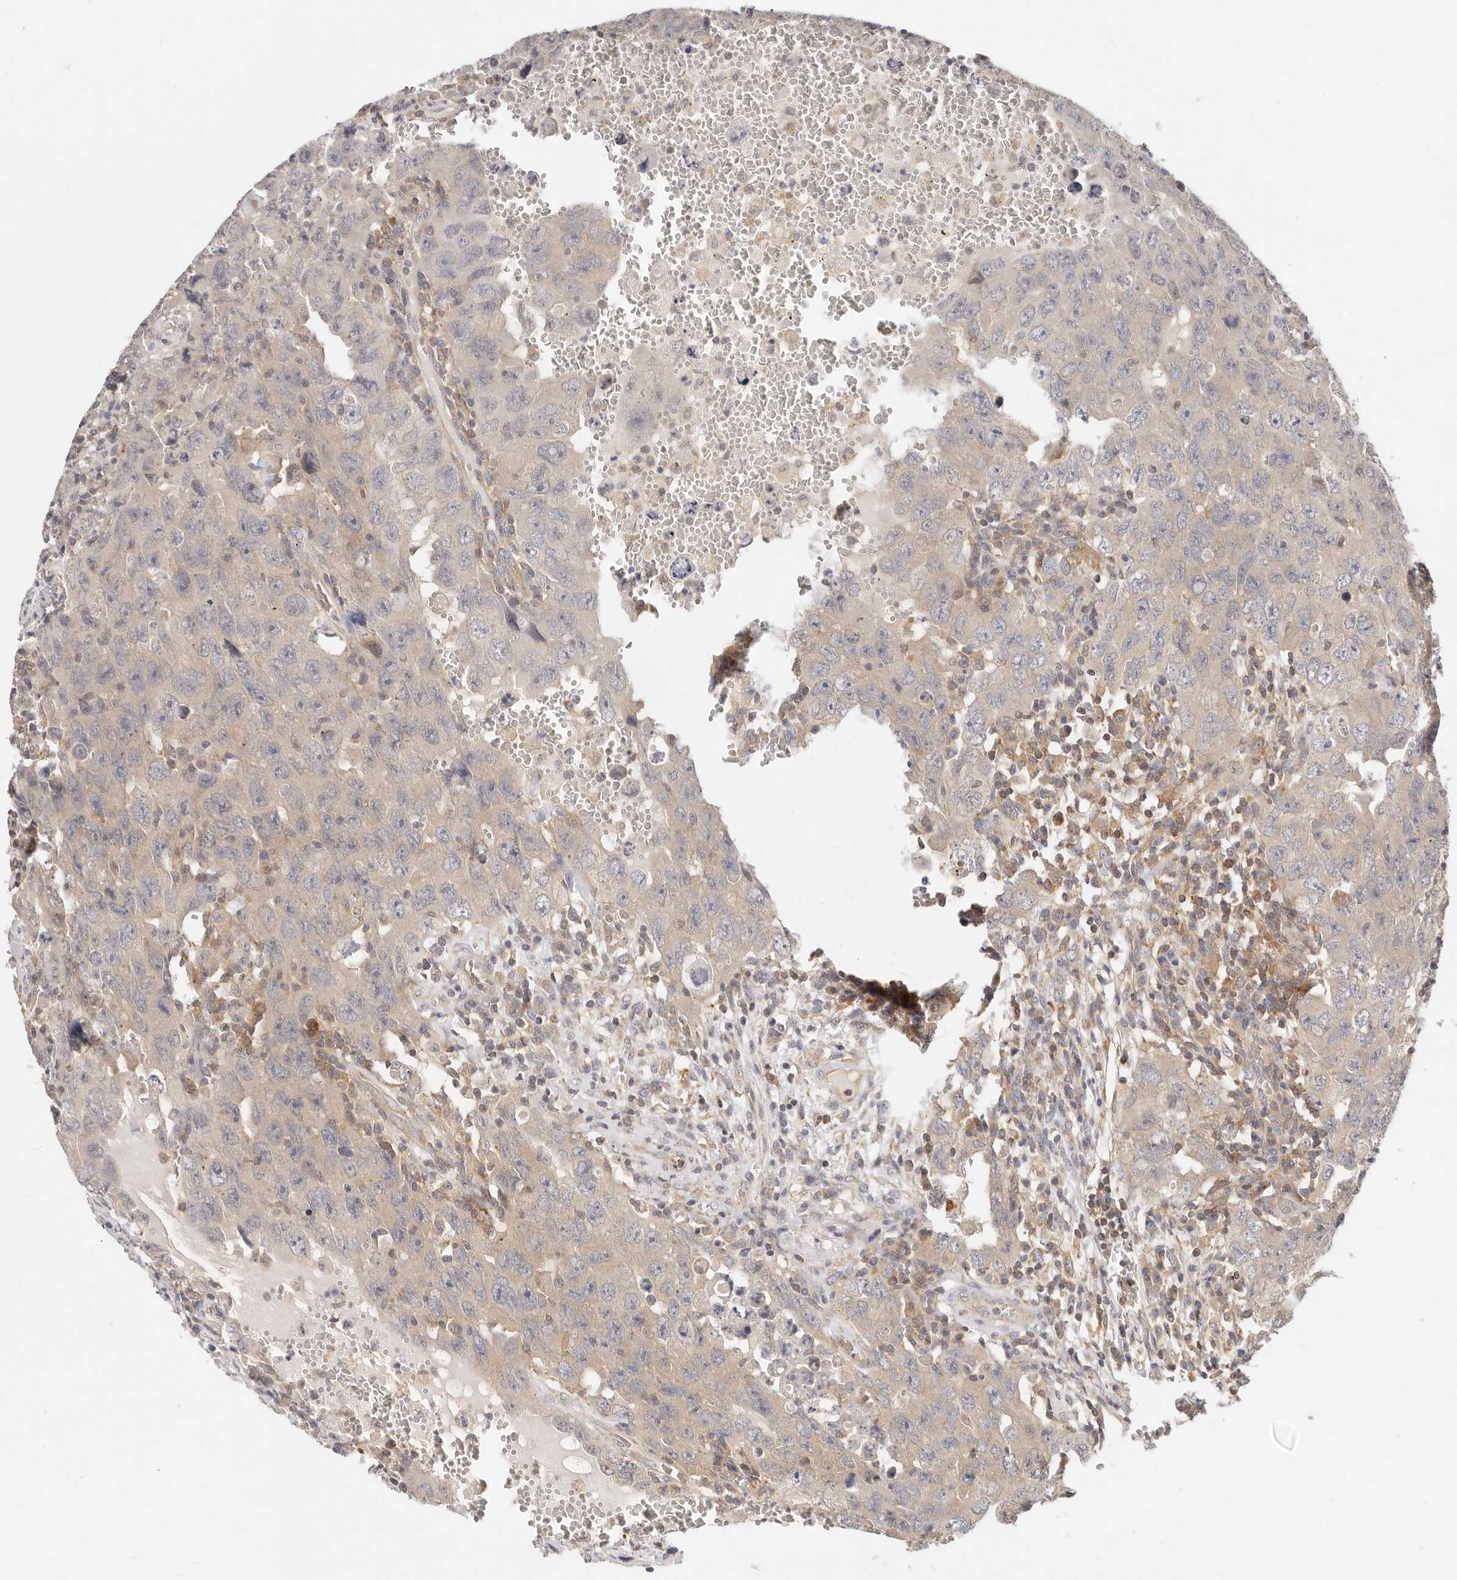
{"staining": {"intensity": "weak", "quantity": "25%-75%", "location": "cytoplasmic/membranous"}, "tissue": "testis cancer", "cell_type": "Tumor cells", "image_type": "cancer", "snomed": [{"axis": "morphology", "description": "Carcinoma, Embryonal, NOS"}, {"axis": "topography", "description": "Testis"}], "caption": "Protein expression analysis of human embryonal carcinoma (testis) reveals weak cytoplasmic/membranous expression in about 25%-75% of tumor cells.", "gene": "DTNBP1", "patient": {"sex": "male", "age": 26}}